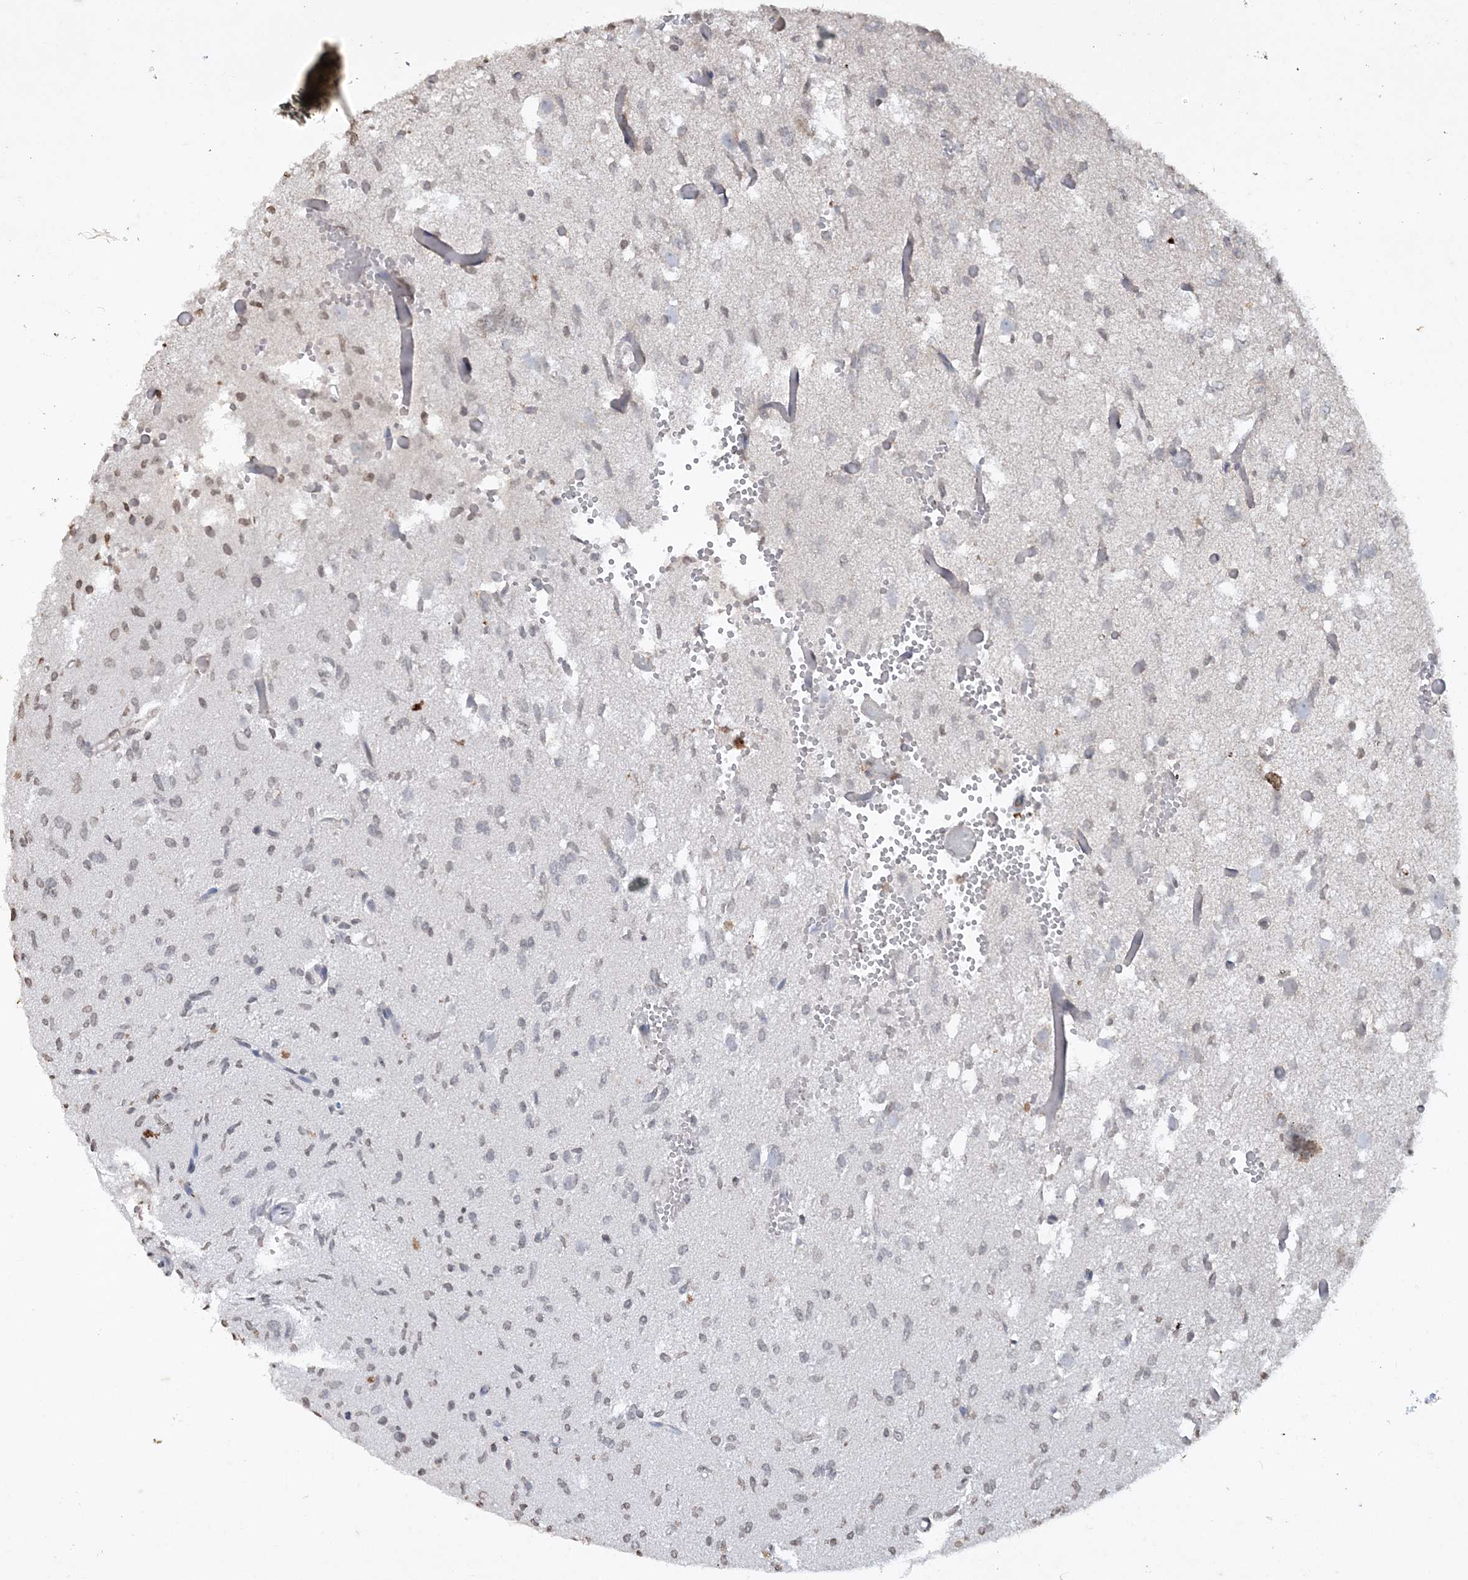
{"staining": {"intensity": "negative", "quantity": "none", "location": "none"}, "tissue": "glioma", "cell_type": "Tumor cells", "image_type": "cancer", "snomed": [{"axis": "morphology", "description": "Glioma, malignant, High grade"}, {"axis": "topography", "description": "Brain"}], "caption": "Tumor cells are negative for protein expression in human high-grade glioma (malignant).", "gene": "TTC7A", "patient": {"sex": "female", "age": 59}}